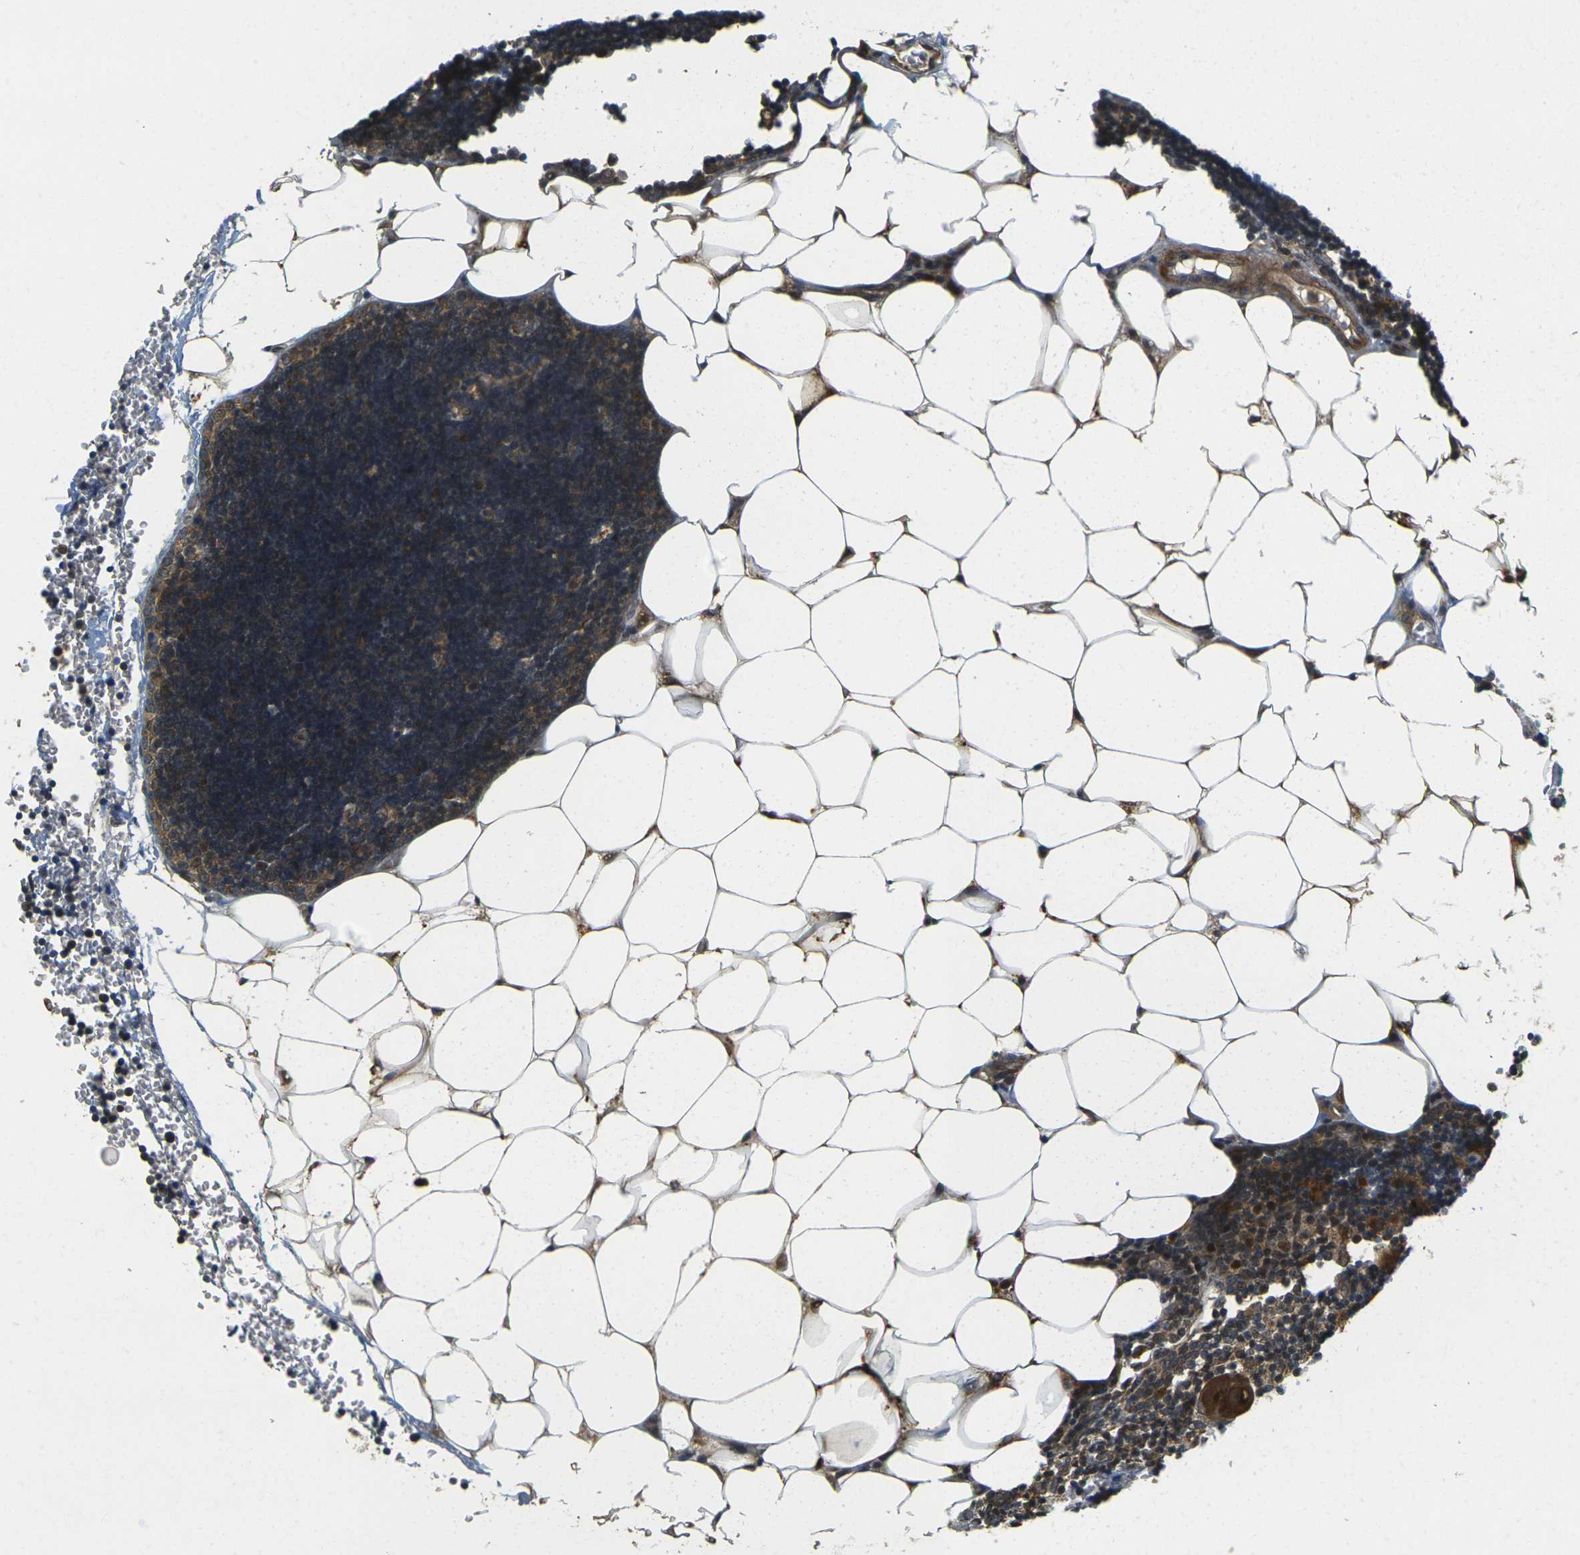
{"staining": {"intensity": "moderate", "quantity": ">75%", "location": "cytoplasmic/membranous,nuclear"}, "tissue": "lymph node", "cell_type": "Germinal center cells", "image_type": "normal", "snomed": [{"axis": "morphology", "description": "Normal tissue, NOS"}, {"axis": "topography", "description": "Lymph node"}], "caption": "Lymph node stained with immunohistochemistry (IHC) displays moderate cytoplasmic/membranous,nuclear positivity in about >75% of germinal center cells.", "gene": "KLHL8", "patient": {"sex": "male", "age": 33}}